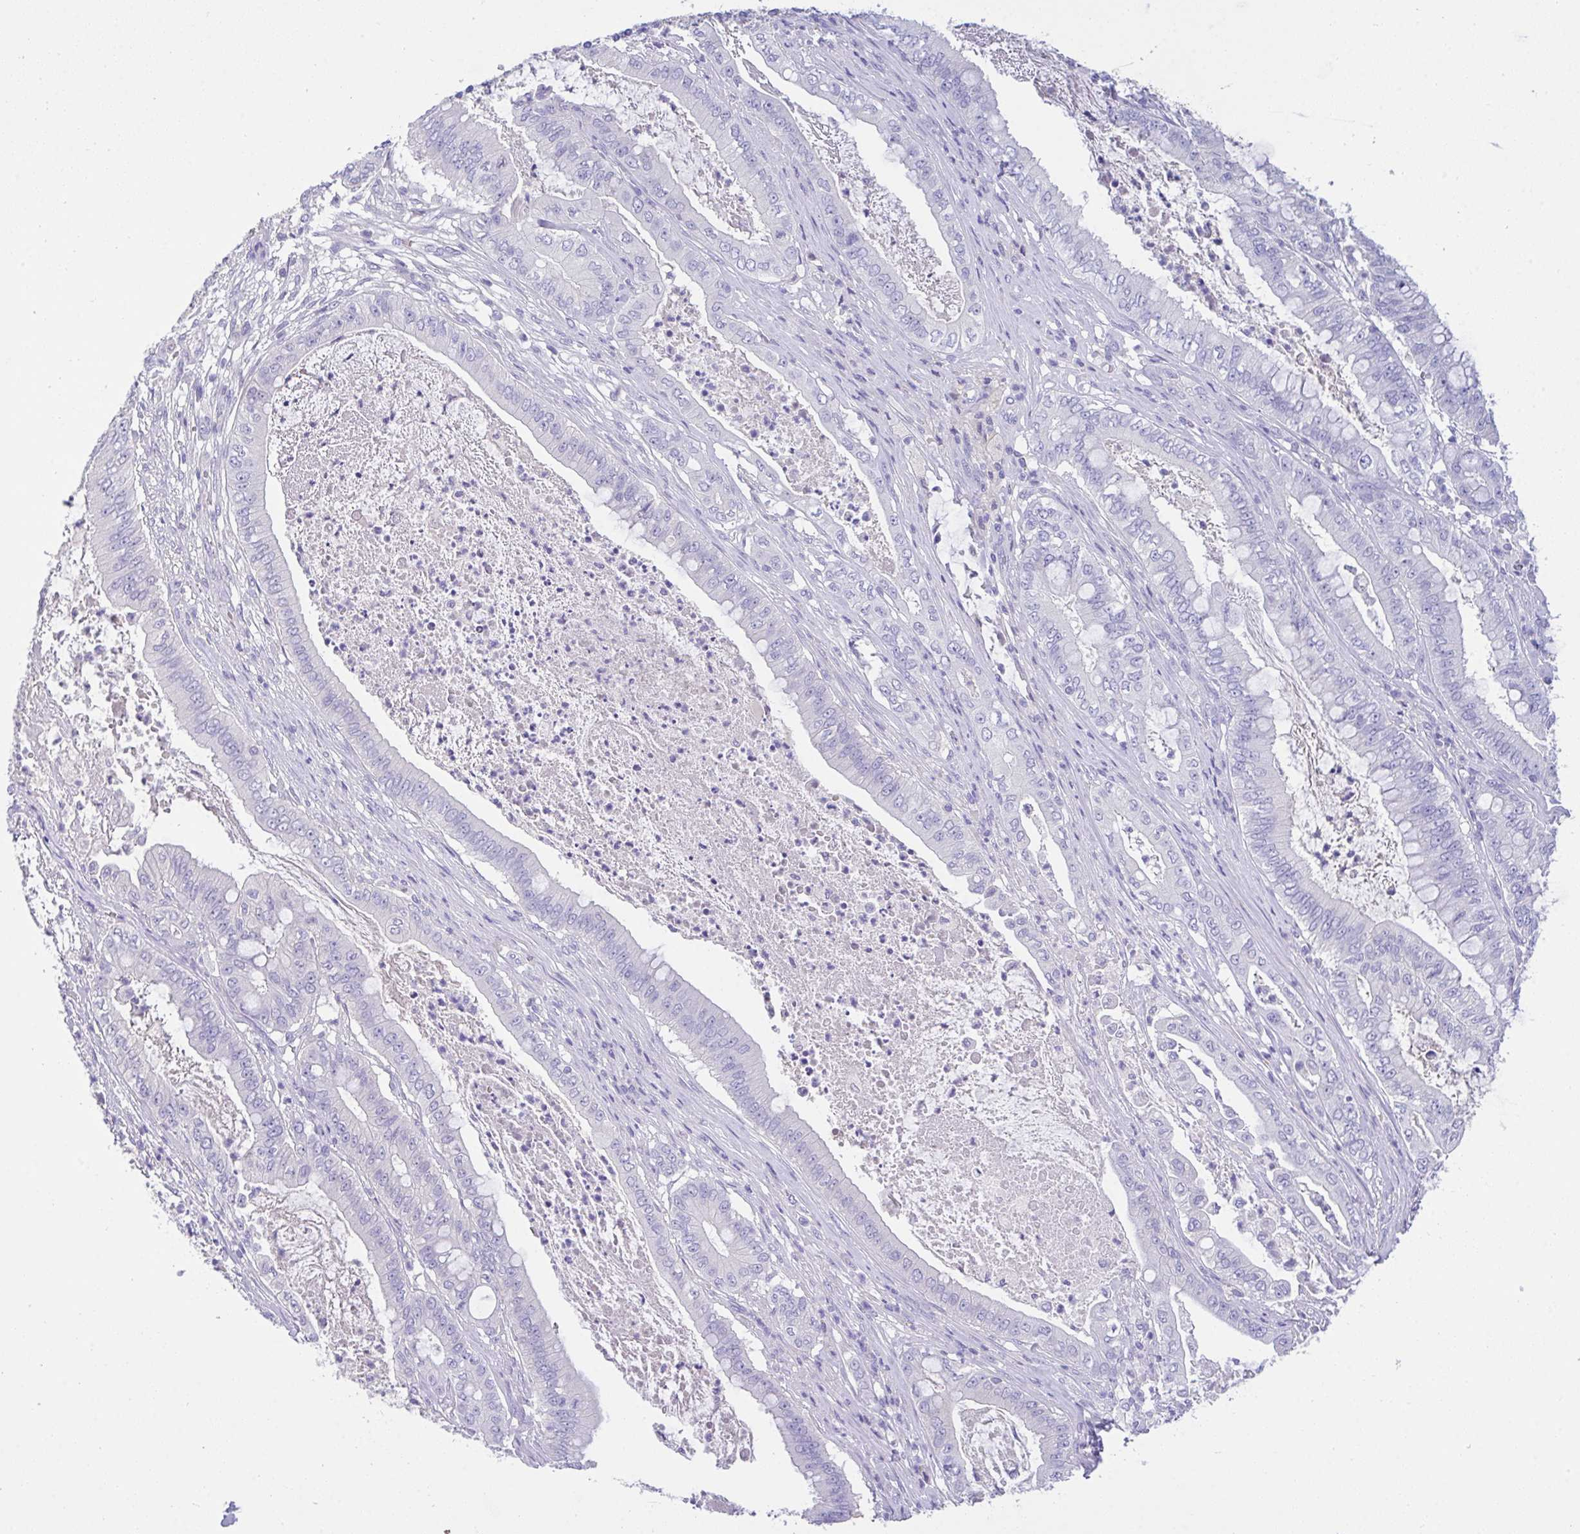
{"staining": {"intensity": "negative", "quantity": "none", "location": "none"}, "tissue": "pancreatic cancer", "cell_type": "Tumor cells", "image_type": "cancer", "snomed": [{"axis": "morphology", "description": "Adenocarcinoma, NOS"}, {"axis": "topography", "description": "Pancreas"}], "caption": "Tumor cells show no significant staining in pancreatic cancer. Nuclei are stained in blue.", "gene": "CA10", "patient": {"sex": "male", "age": 71}}